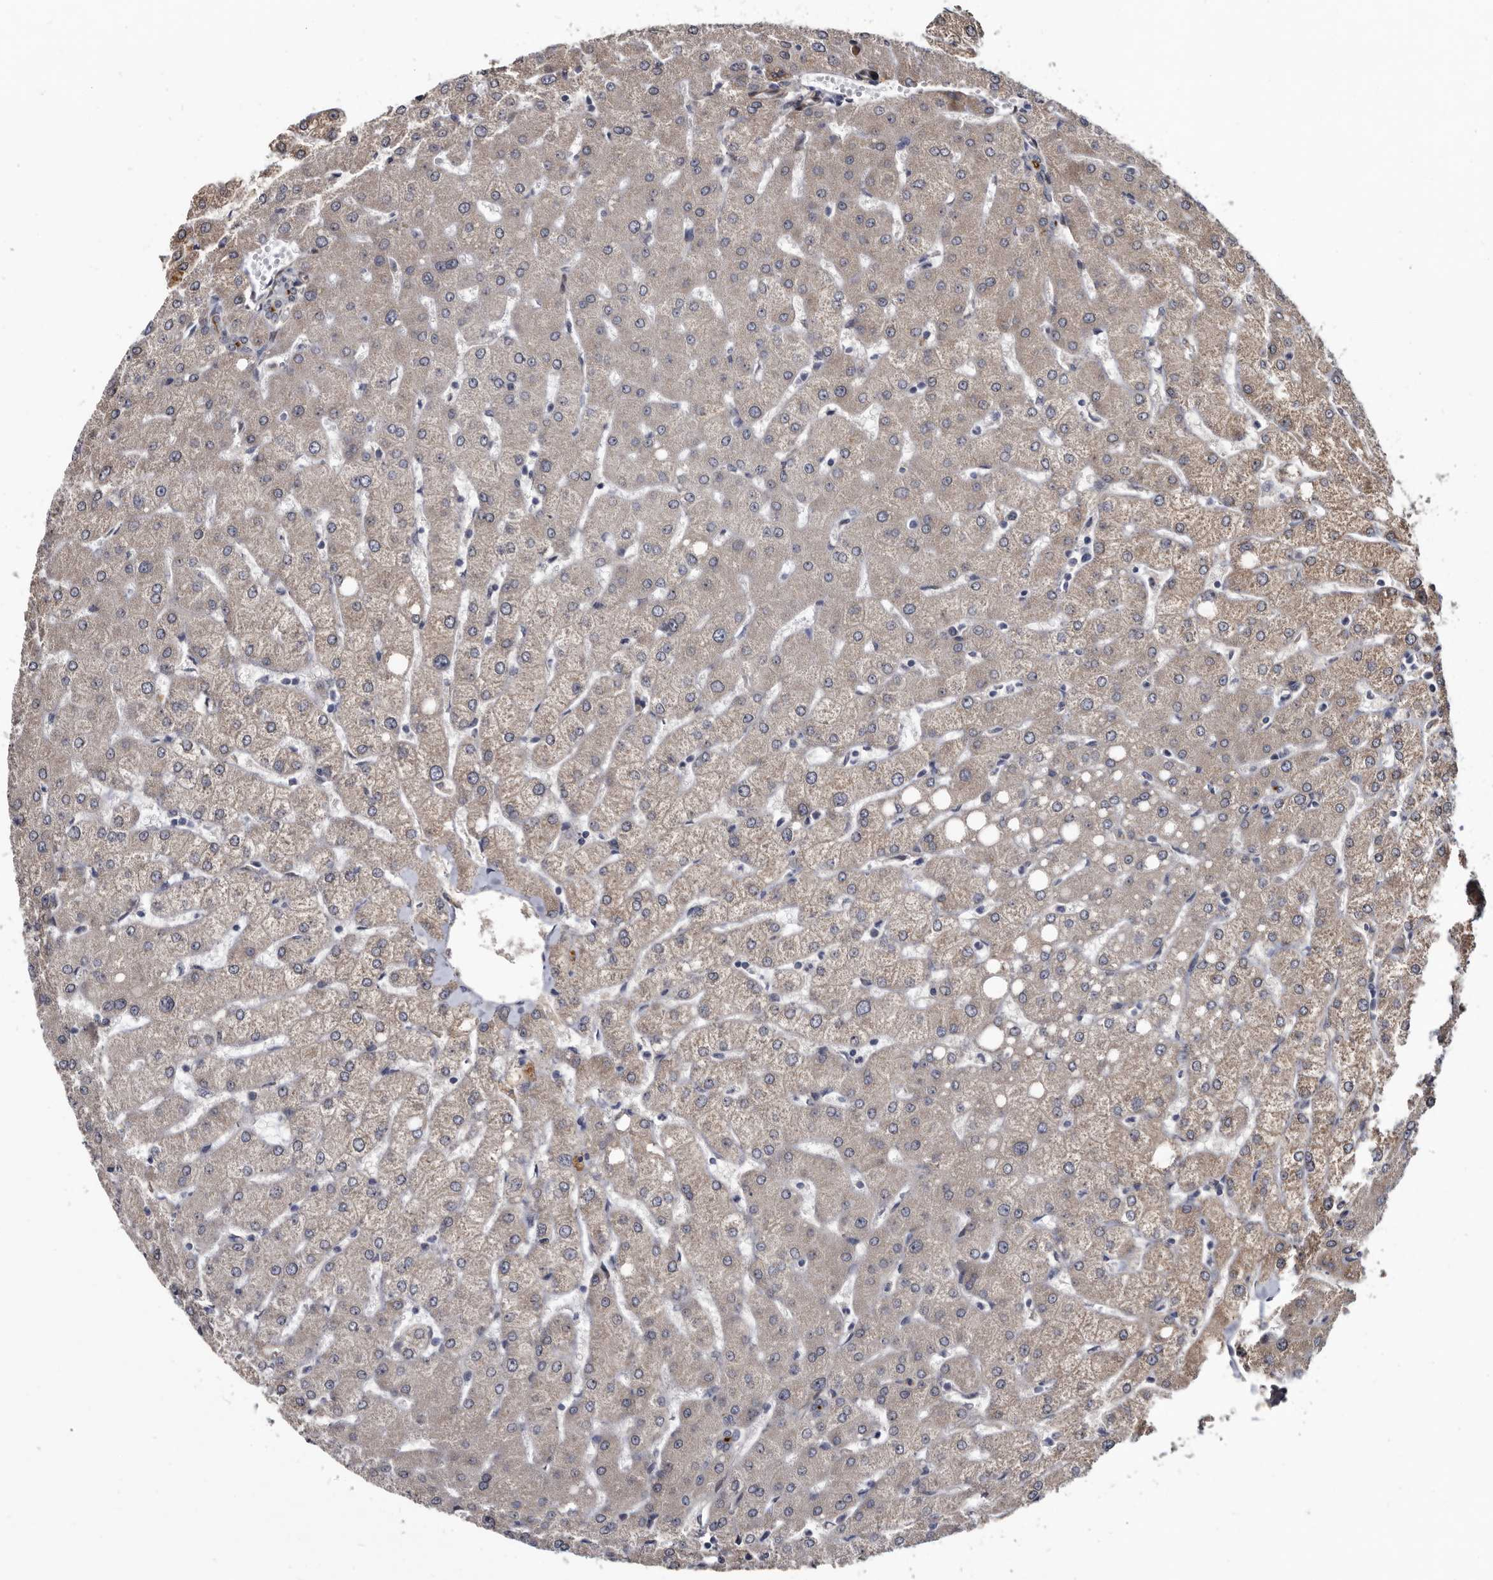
{"staining": {"intensity": "strong", "quantity": "25%-75%", "location": "cytoplasmic/membranous"}, "tissue": "liver", "cell_type": "Cholangiocytes", "image_type": "normal", "snomed": [{"axis": "morphology", "description": "Normal tissue, NOS"}, {"axis": "topography", "description": "Liver"}], "caption": "This image reveals immunohistochemistry (IHC) staining of unremarkable liver, with high strong cytoplasmic/membranous staining in approximately 25%-75% of cholangiocytes.", "gene": "PROM1", "patient": {"sex": "female", "age": 54}}